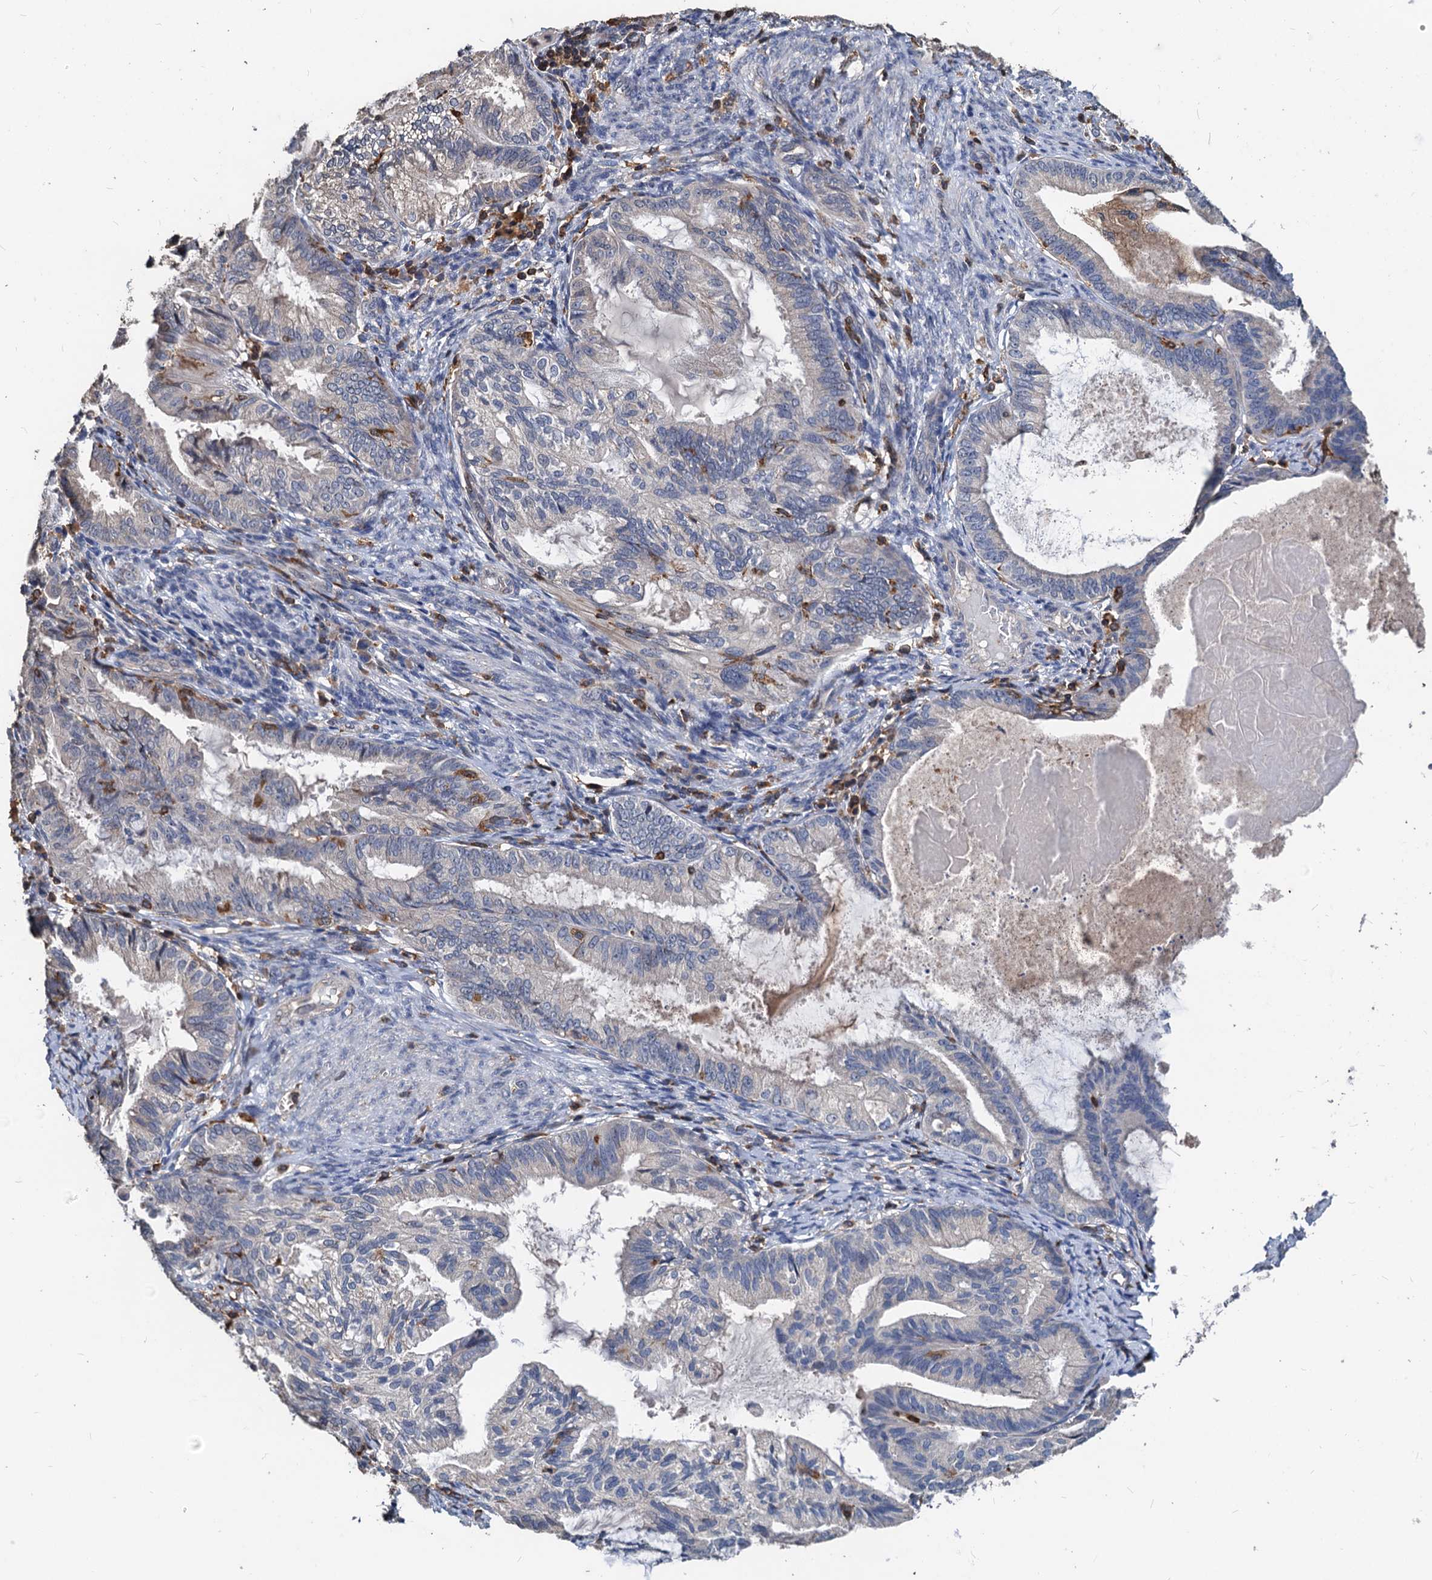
{"staining": {"intensity": "negative", "quantity": "none", "location": "none"}, "tissue": "endometrial cancer", "cell_type": "Tumor cells", "image_type": "cancer", "snomed": [{"axis": "morphology", "description": "Adenocarcinoma, NOS"}, {"axis": "topography", "description": "Endometrium"}], "caption": "Tumor cells are negative for protein expression in human endometrial cancer. (DAB IHC visualized using brightfield microscopy, high magnification).", "gene": "LCP2", "patient": {"sex": "female", "age": 86}}